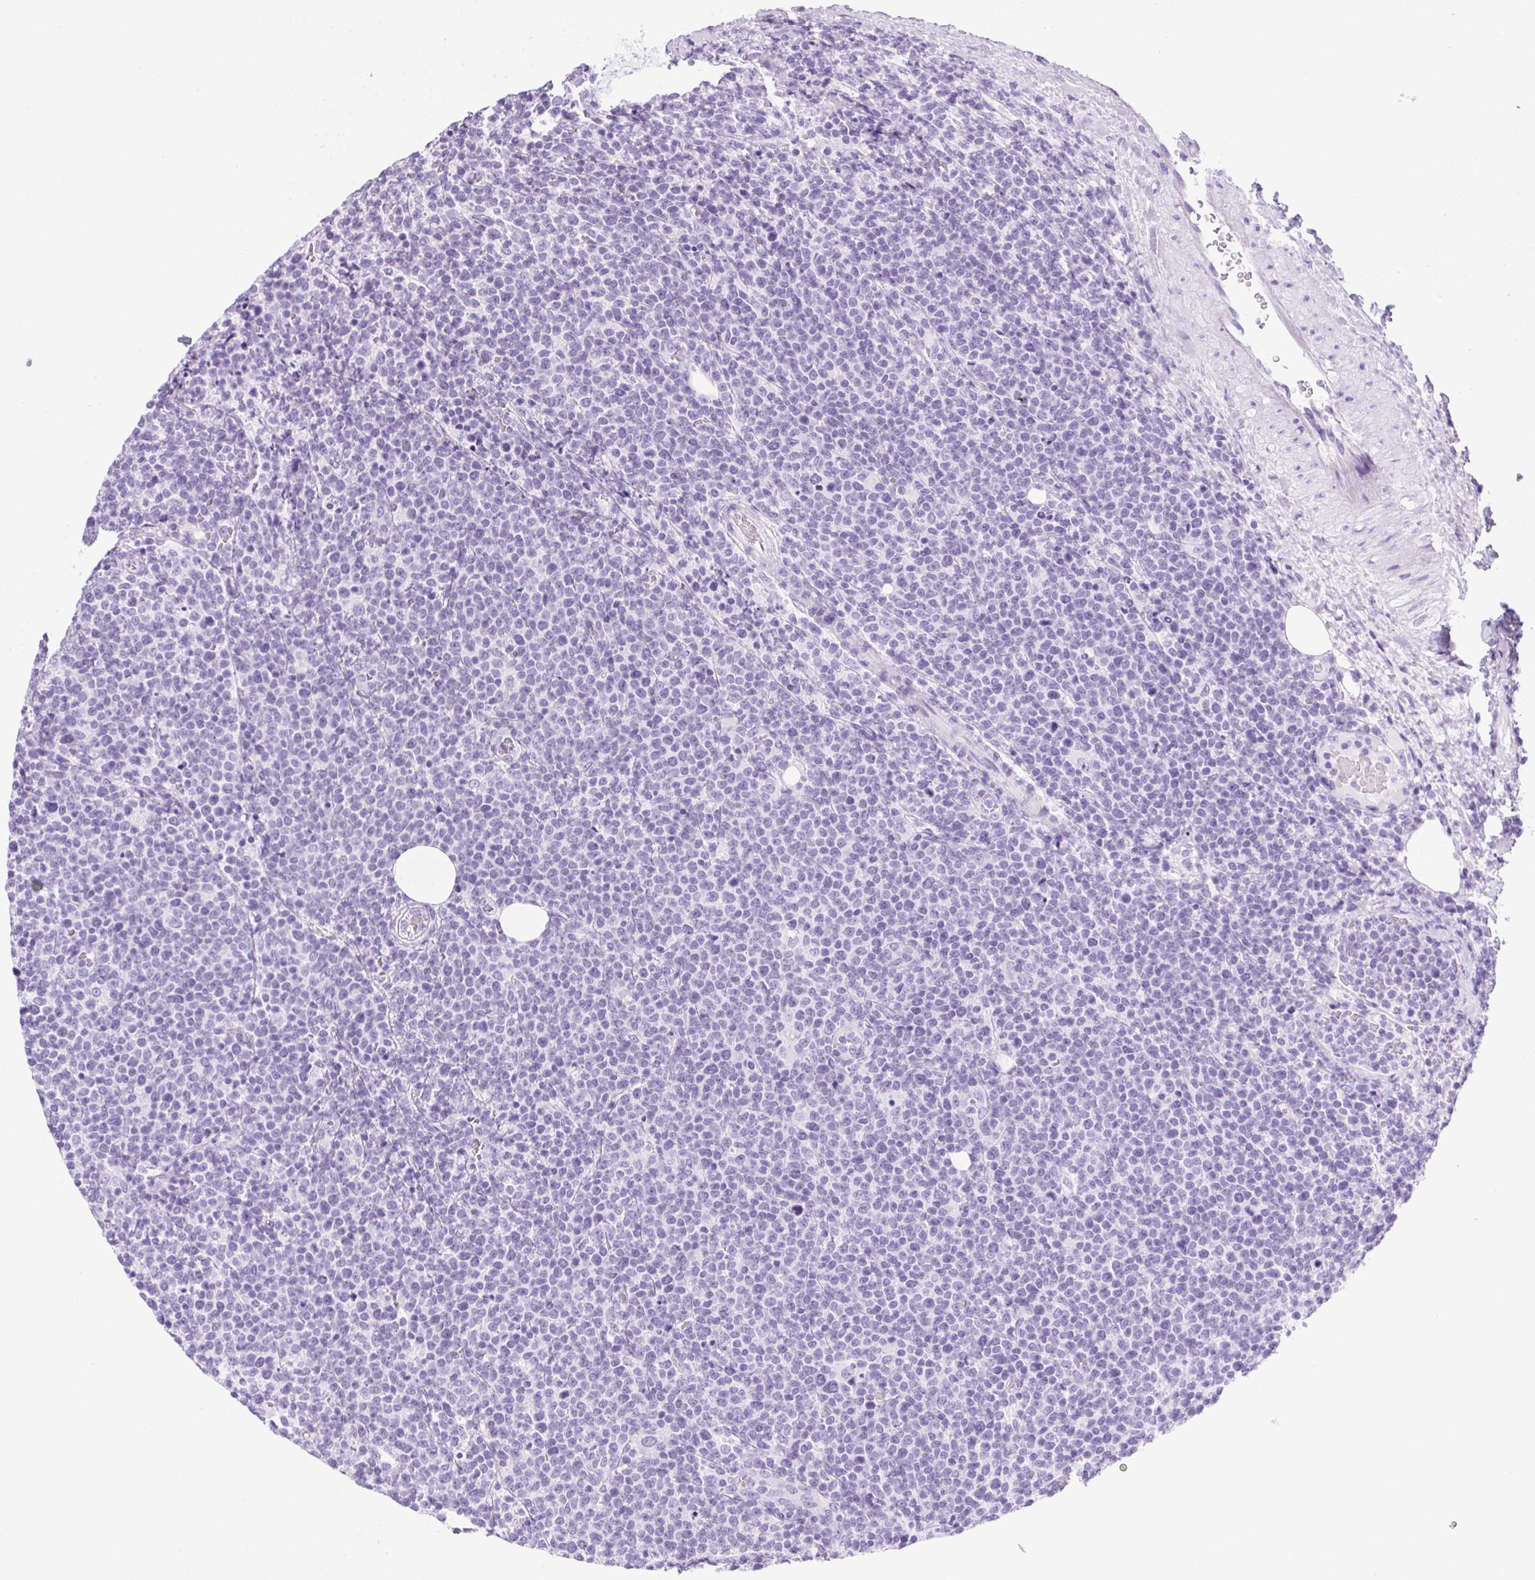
{"staining": {"intensity": "negative", "quantity": "none", "location": "none"}, "tissue": "lymphoma", "cell_type": "Tumor cells", "image_type": "cancer", "snomed": [{"axis": "morphology", "description": "Malignant lymphoma, non-Hodgkin's type, High grade"}, {"axis": "topography", "description": "Lymph node"}], "caption": "Immunohistochemistry of human high-grade malignant lymphoma, non-Hodgkin's type exhibits no positivity in tumor cells. Brightfield microscopy of immunohistochemistry stained with DAB (3,3'-diaminobenzidine) (brown) and hematoxylin (blue), captured at high magnification.", "gene": "SPACA5B", "patient": {"sex": "male", "age": 61}}